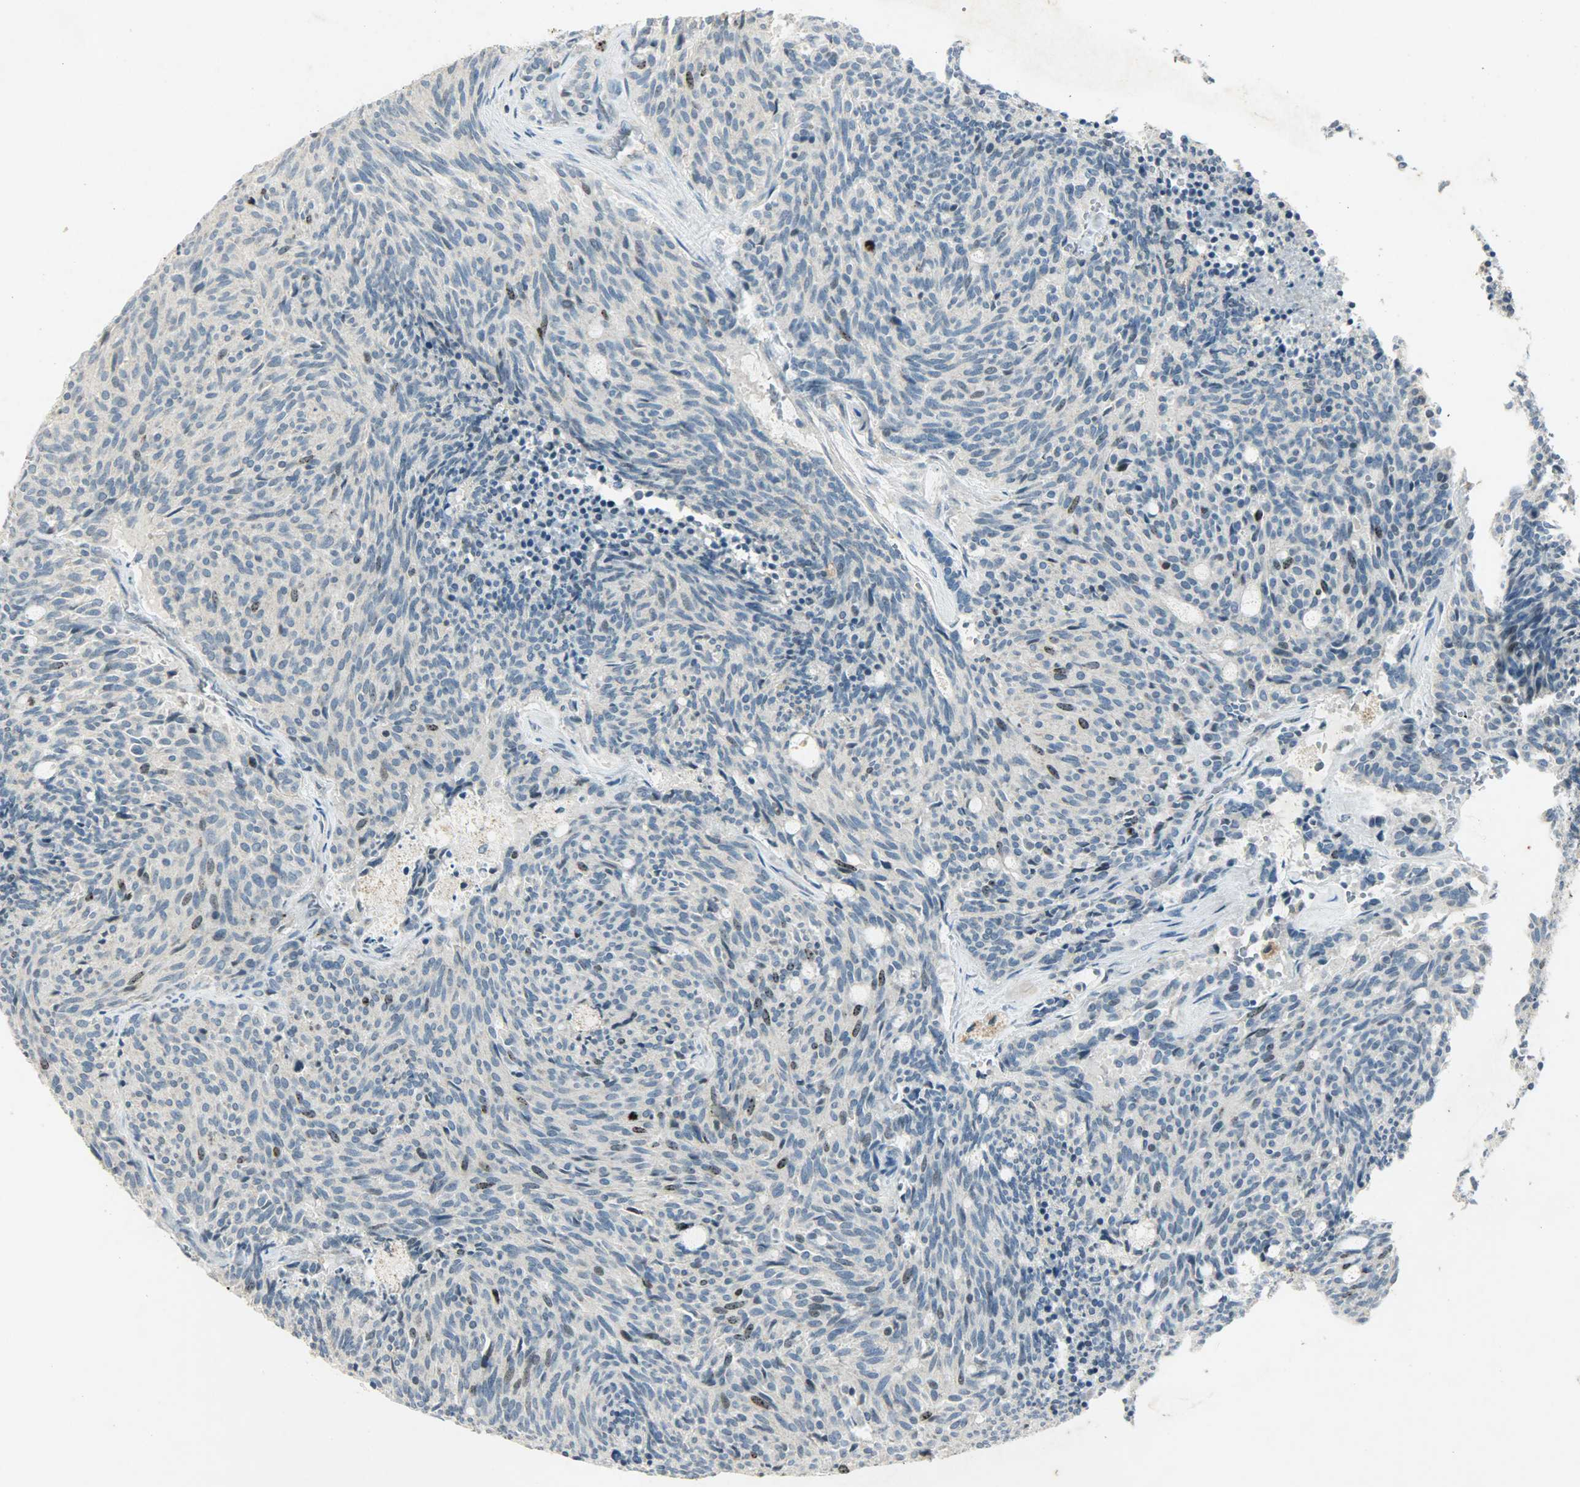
{"staining": {"intensity": "moderate", "quantity": "<25%", "location": "nuclear"}, "tissue": "carcinoid", "cell_type": "Tumor cells", "image_type": "cancer", "snomed": [{"axis": "morphology", "description": "Carcinoid, malignant, NOS"}, {"axis": "topography", "description": "Pancreas"}], "caption": "Immunohistochemistry (IHC) micrograph of neoplastic tissue: carcinoid stained using immunohistochemistry exhibits low levels of moderate protein expression localized specifically in the nuclear of tumor cells, appearing as a nuclear brown color.", "gene": "AURKB", "patient": {"sex": "female", "age": 54}}